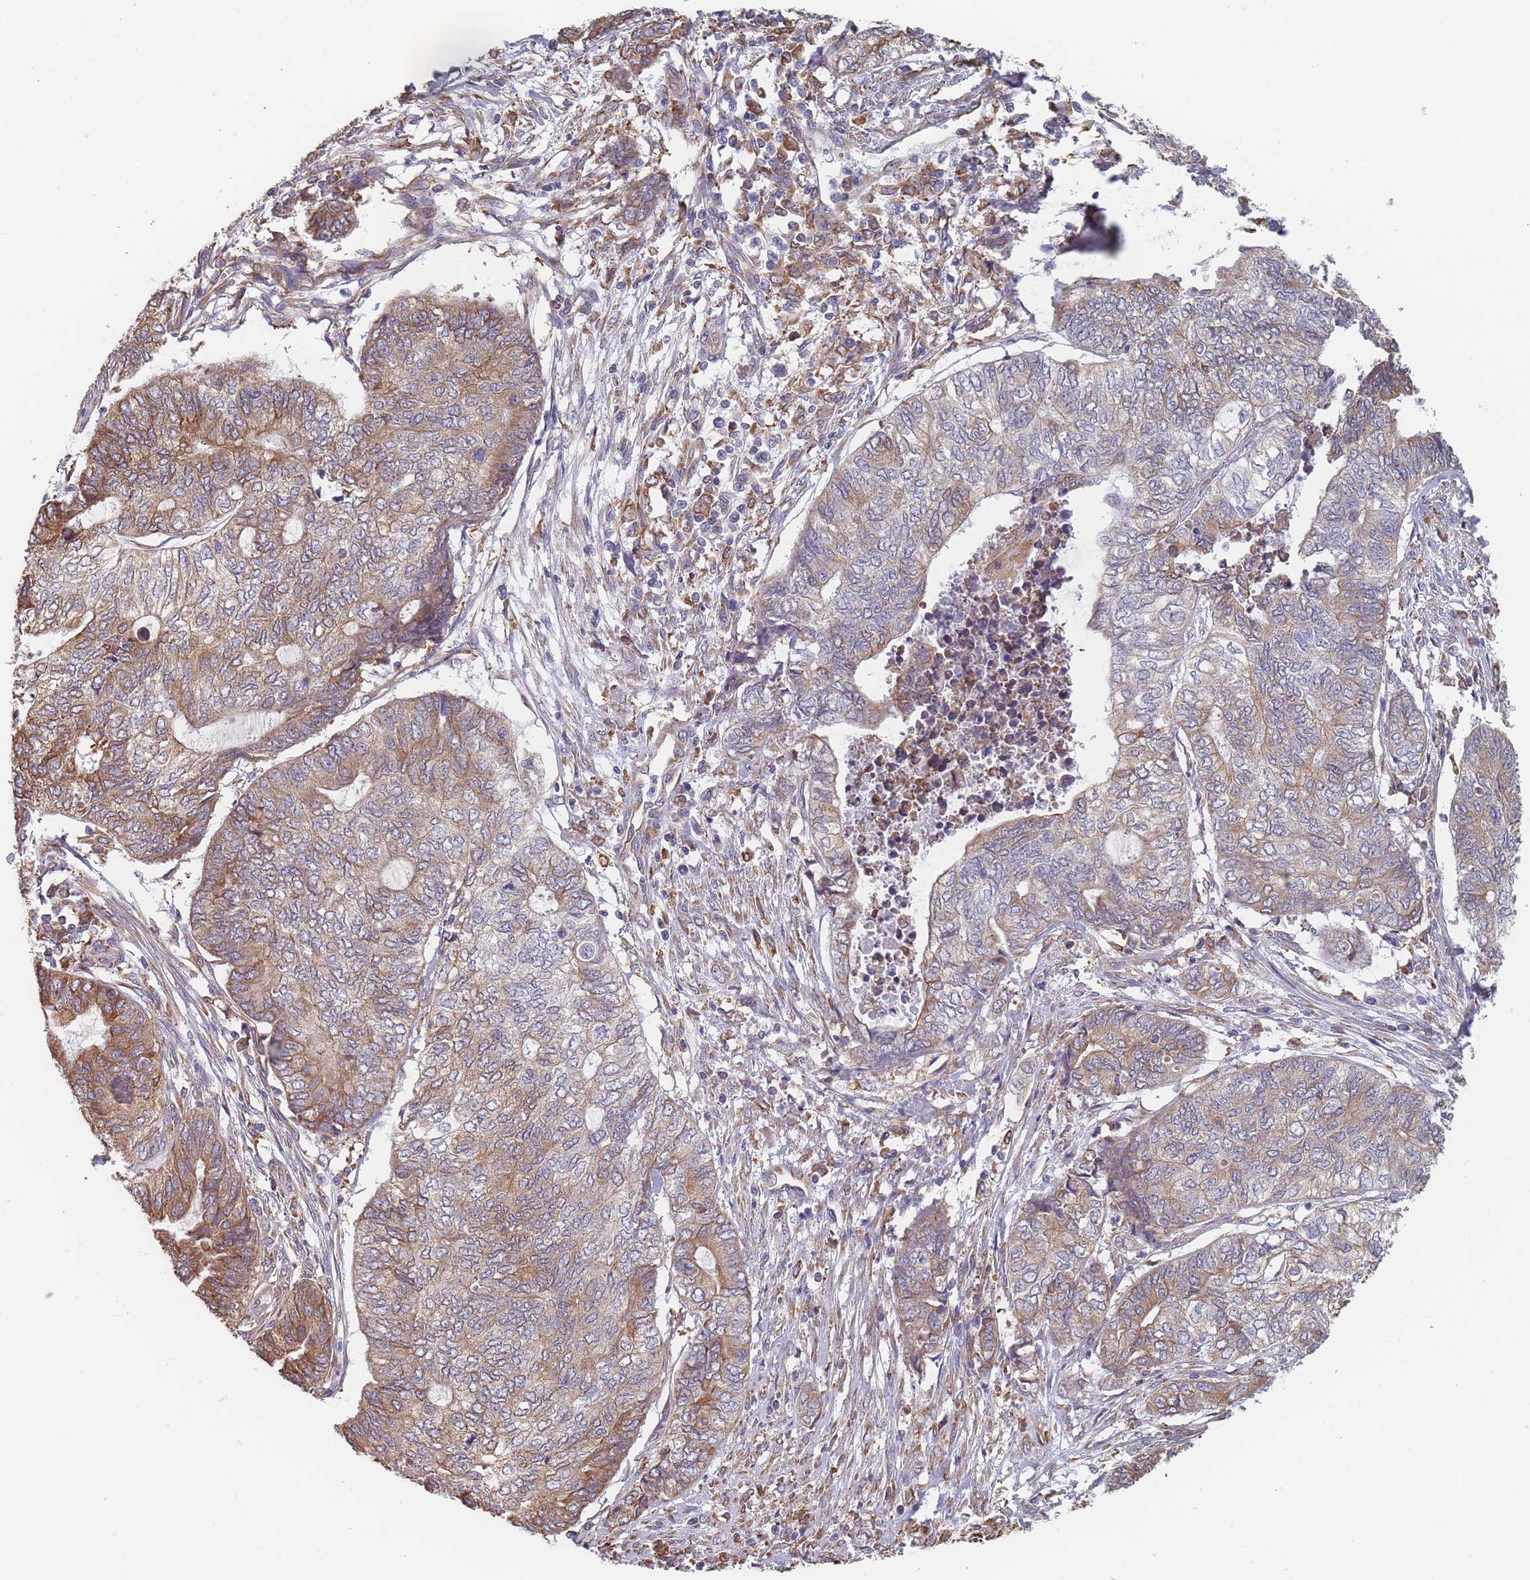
{"staining": {"intensity": "moderate", "quantity": ">75%", "location": "cytoplasmic/membranous"}, "tissue": "endometrial cancer", "cell_type": "Tumor cells", "image_type": "cancer", "snomed": [{"axis": "morphology", "description": "Adenocarcinoma, NOS"}, {"axis": "topography", "description": "Uterus"}, {"axis": "topography", "description": "Endometrium"}], "caption": "IHC of human adenocarcinoma (endometrial) shows medium levels of moderate cytoplasmic/membranous staining in approximately >75% of tumor cells. (DAB IHC with brightfield microscopy, high magnification).", "gene": "OR7C2", "patient": {"sex": "female", "age": 70}}